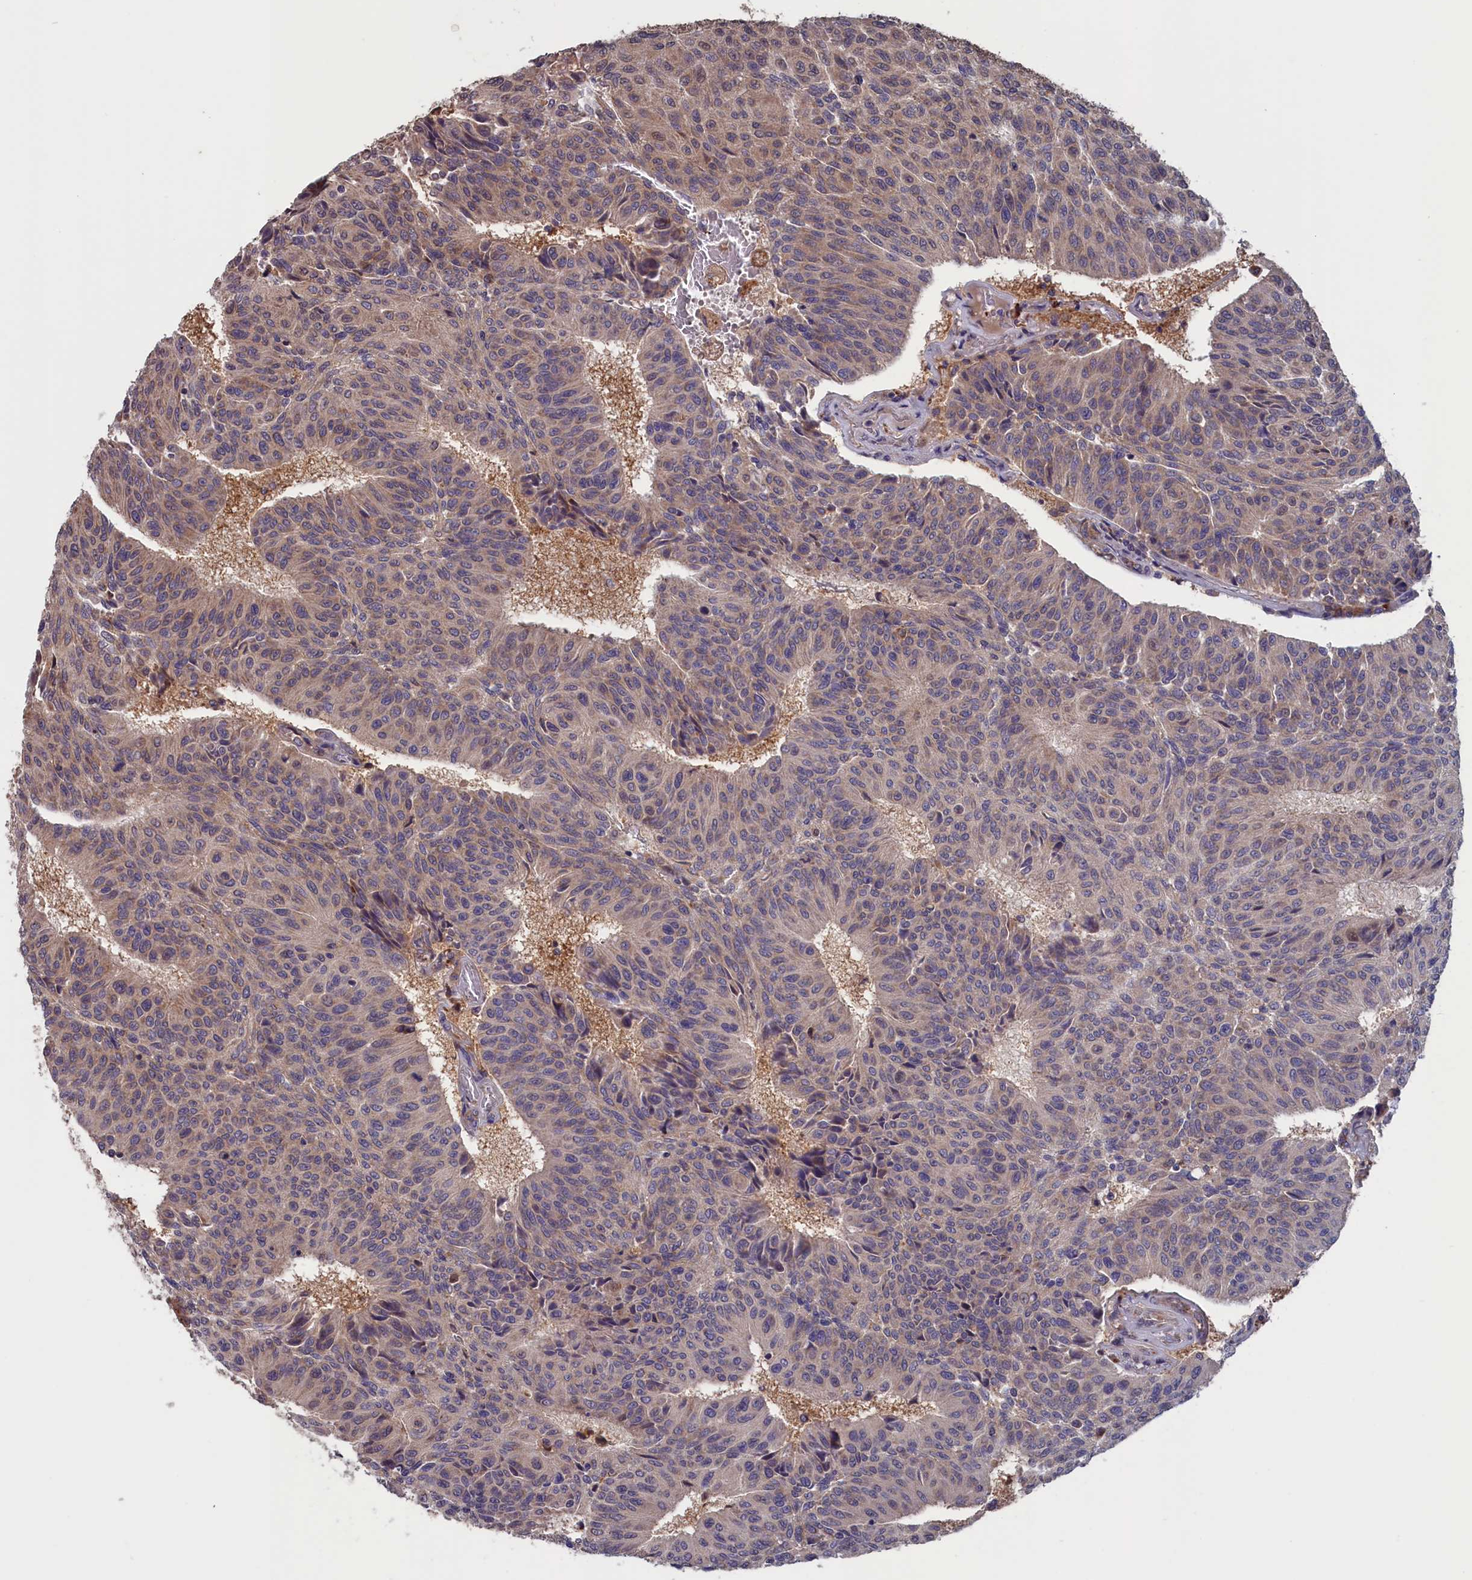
{"staining": {"intensity": "weak", "quantity": "<25%", "location": "cytoplasmic/membranous"}, "tissue": "urothelial cancer", "cell_type": "Tumor cells", "image_type": "cancer", "snomed": [{"axis": "morphology", "description": "Urothelial carcinoma, High grade"}, {"axis": "topography", "description": "Urinary bladder"}], "caption": "Photomicrograph shows no significant protein staining in tumor cells of urothelial carcinoma (high-grade). Brightfield microscopy of immunohistochemistry (IHC) stained with DAB (3,3'-diaminobenzidine) (brown) and hematoxylin (blue), captured at high magnification.", "gene": "CACTIN", "patient": {"sex": "male", "age": 66}}